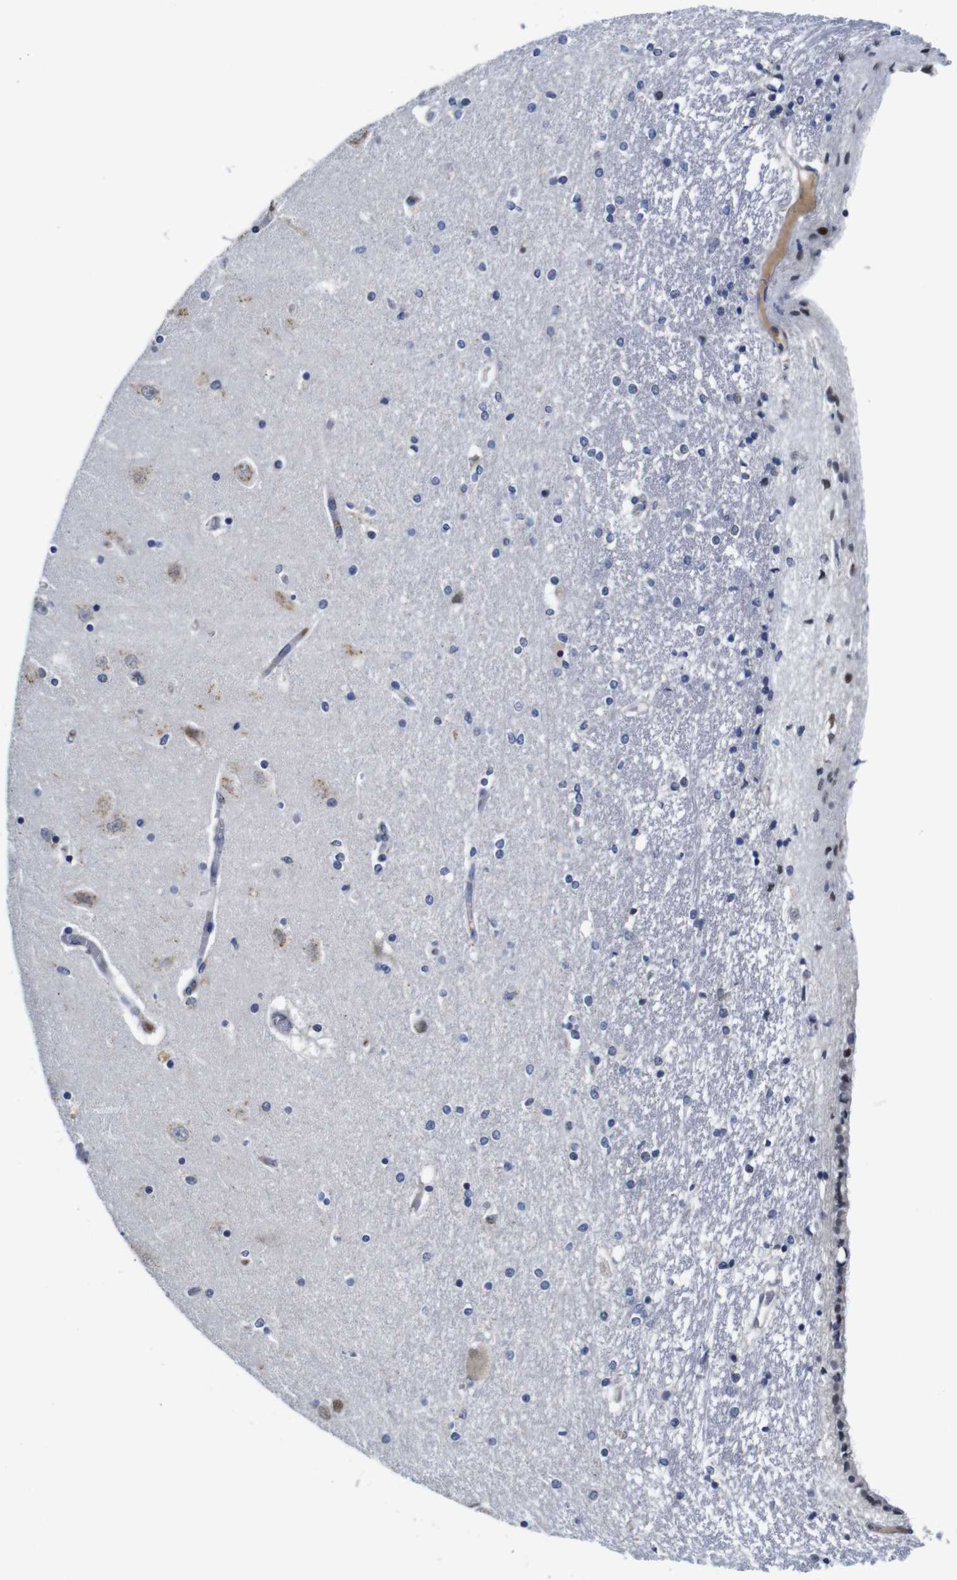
{"staining": {"intensity": "negative", "quantity": "none", "location": "none"}, "tissue": "hippocampus", "cell_type": "Glial cells", "image_type": "normal", "snomed": [{"axis": "morphology", "description": "Normal tissue, NOS"}, {"axis": "topography", "description": "Hippocampus"}], "caption": "DAB immunohistochemical staining of unremarkable human hippocampus displays no significant expression in glial cells. Nuclei are stained in blue.", "gene": "FURIN", "patient": {"sex": "female", "age": 54}}